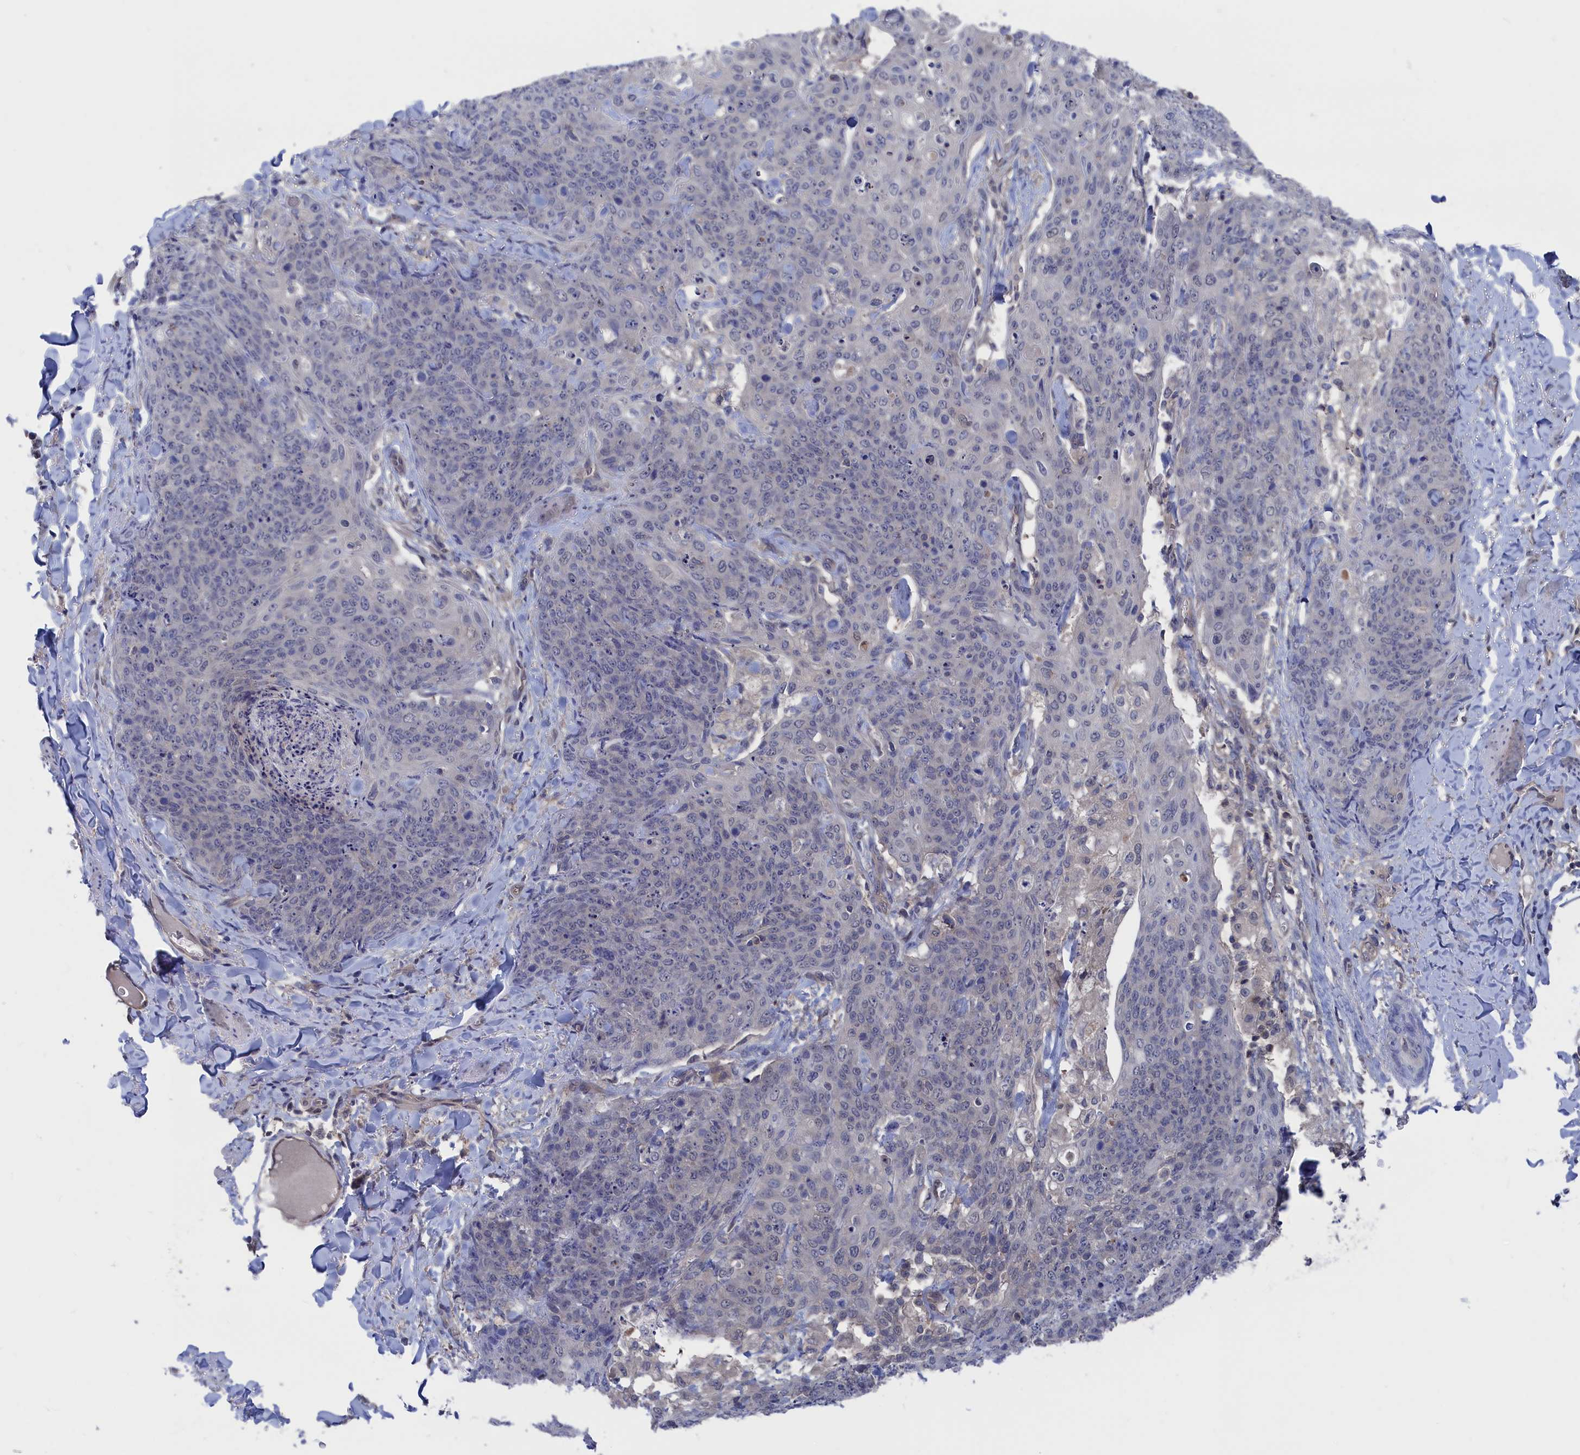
{"staining": {"intensity": "negative", "quantity": "none", "location": "none"}, "tissue": "skin cancer", "cell_type": "Tumor cells", "image_type": "cancer", "snomed": [{"axis": "morphology", "description": "Squamous cell carcinoma, NOS"}, {"axis": "topography", "description": "Skin"}, {"axis": "topography", "description": "Vulva"}], "caption": "Immunohistochemistry (IHC) of human squamous cell carcinoma (skin) exhibits no staining in tumor cells.", "gene": "NUTF2", "patient": {"sex": "female", "age": 85}}